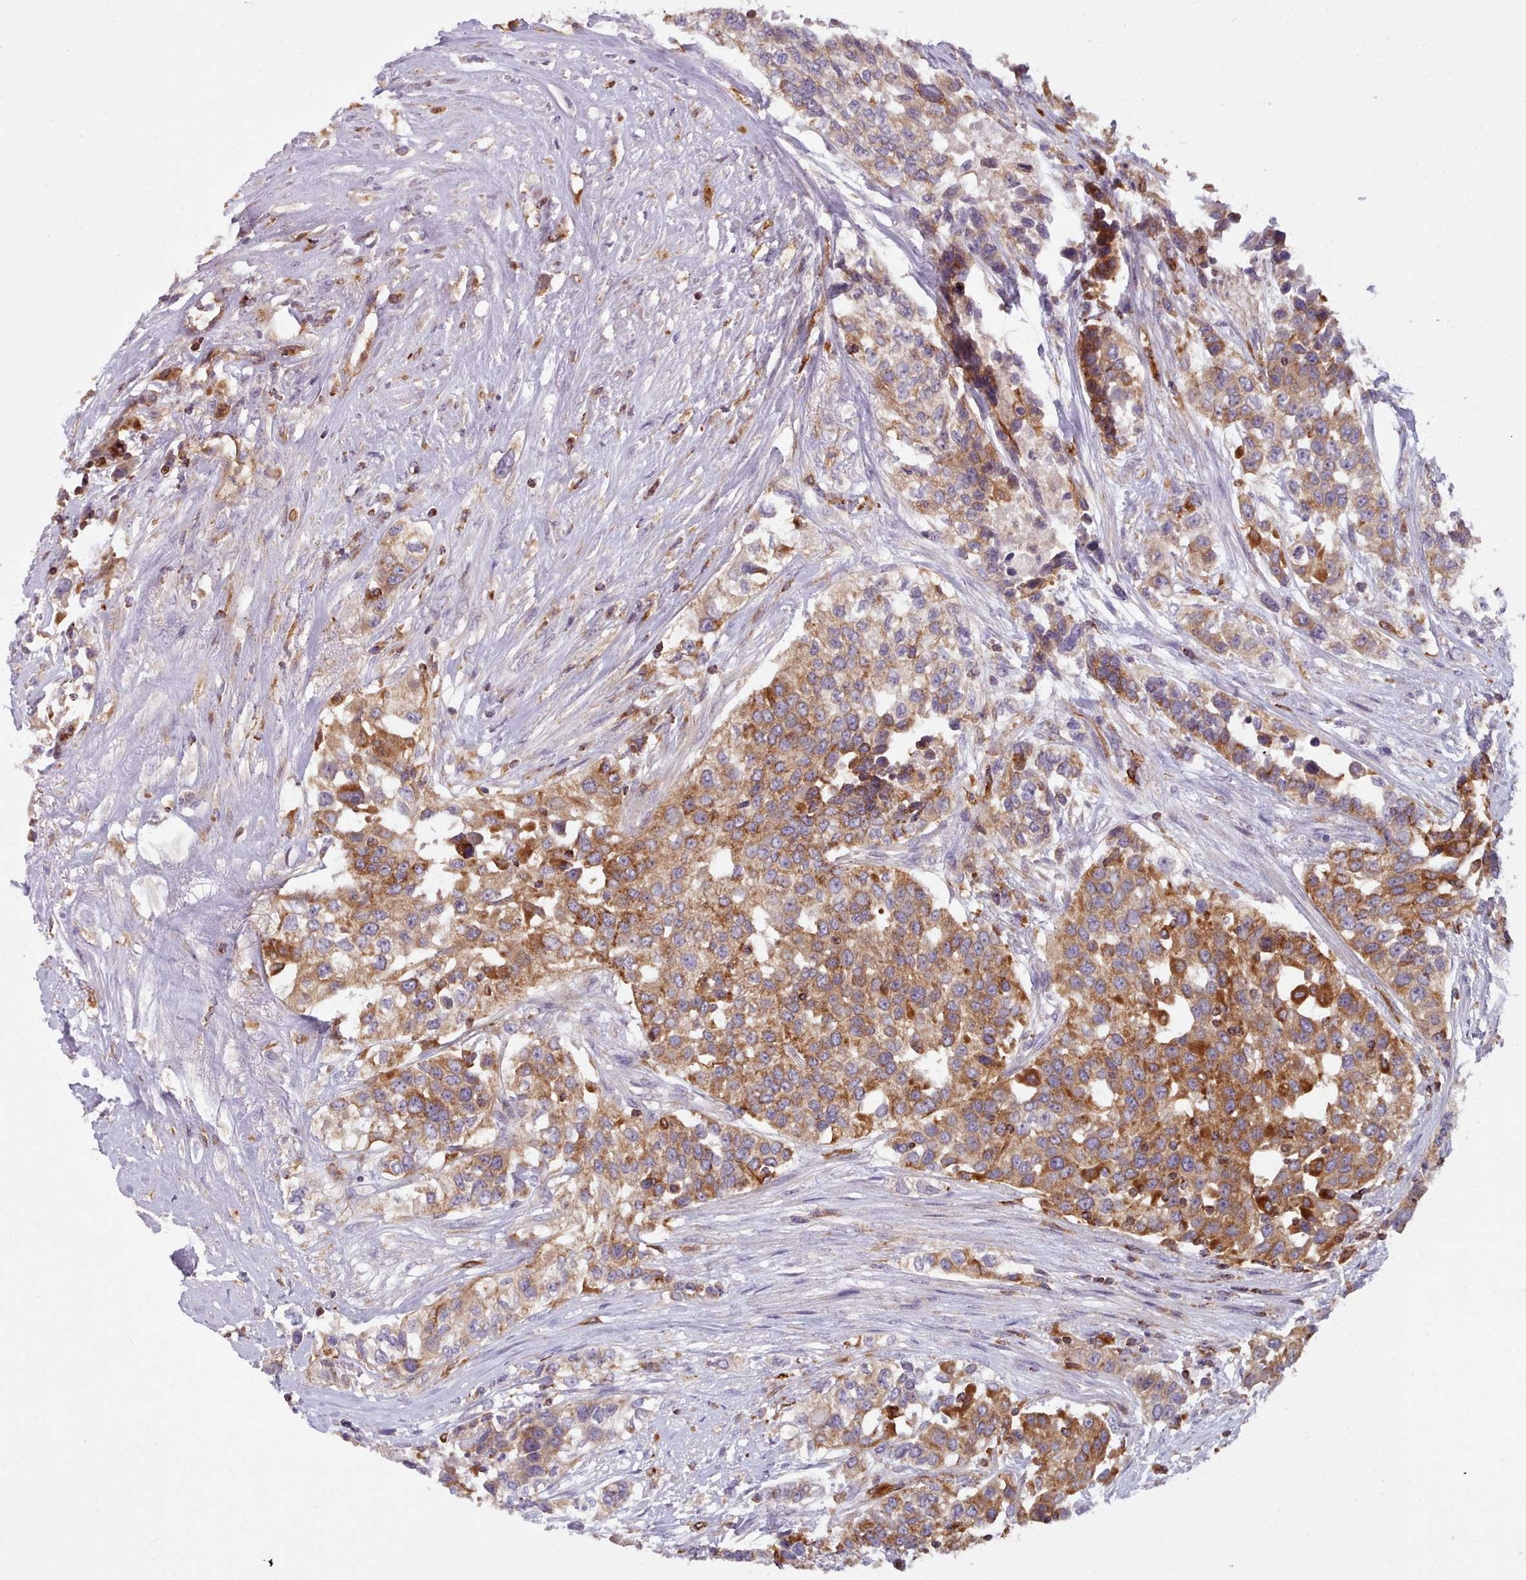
{"staining": {"intensity": "strong", "quantity": ">75%", "location": "cytoplasmic/membranous"}, "tissue": "urothelial cancer", "cell_type": "Tumor cells", "image_type": "cancer", "snomed": [{"axis": "morphology", "description": "Urothelial carcinoma, High grade"}, {"axis": "topography", "description": "Urinary bladder"}], "caption": "Immunohistochemistry of urothelial carcinoma (high-grade) exhibits high levels of strong cytoplasmic/membranous positivity in about >75% of tumor cells. Ihc stains the protein of interest in brown and the nuclei are stained blue.", "gene": "CRYBG1", "patient": {"sex": "female", "age": 80}}